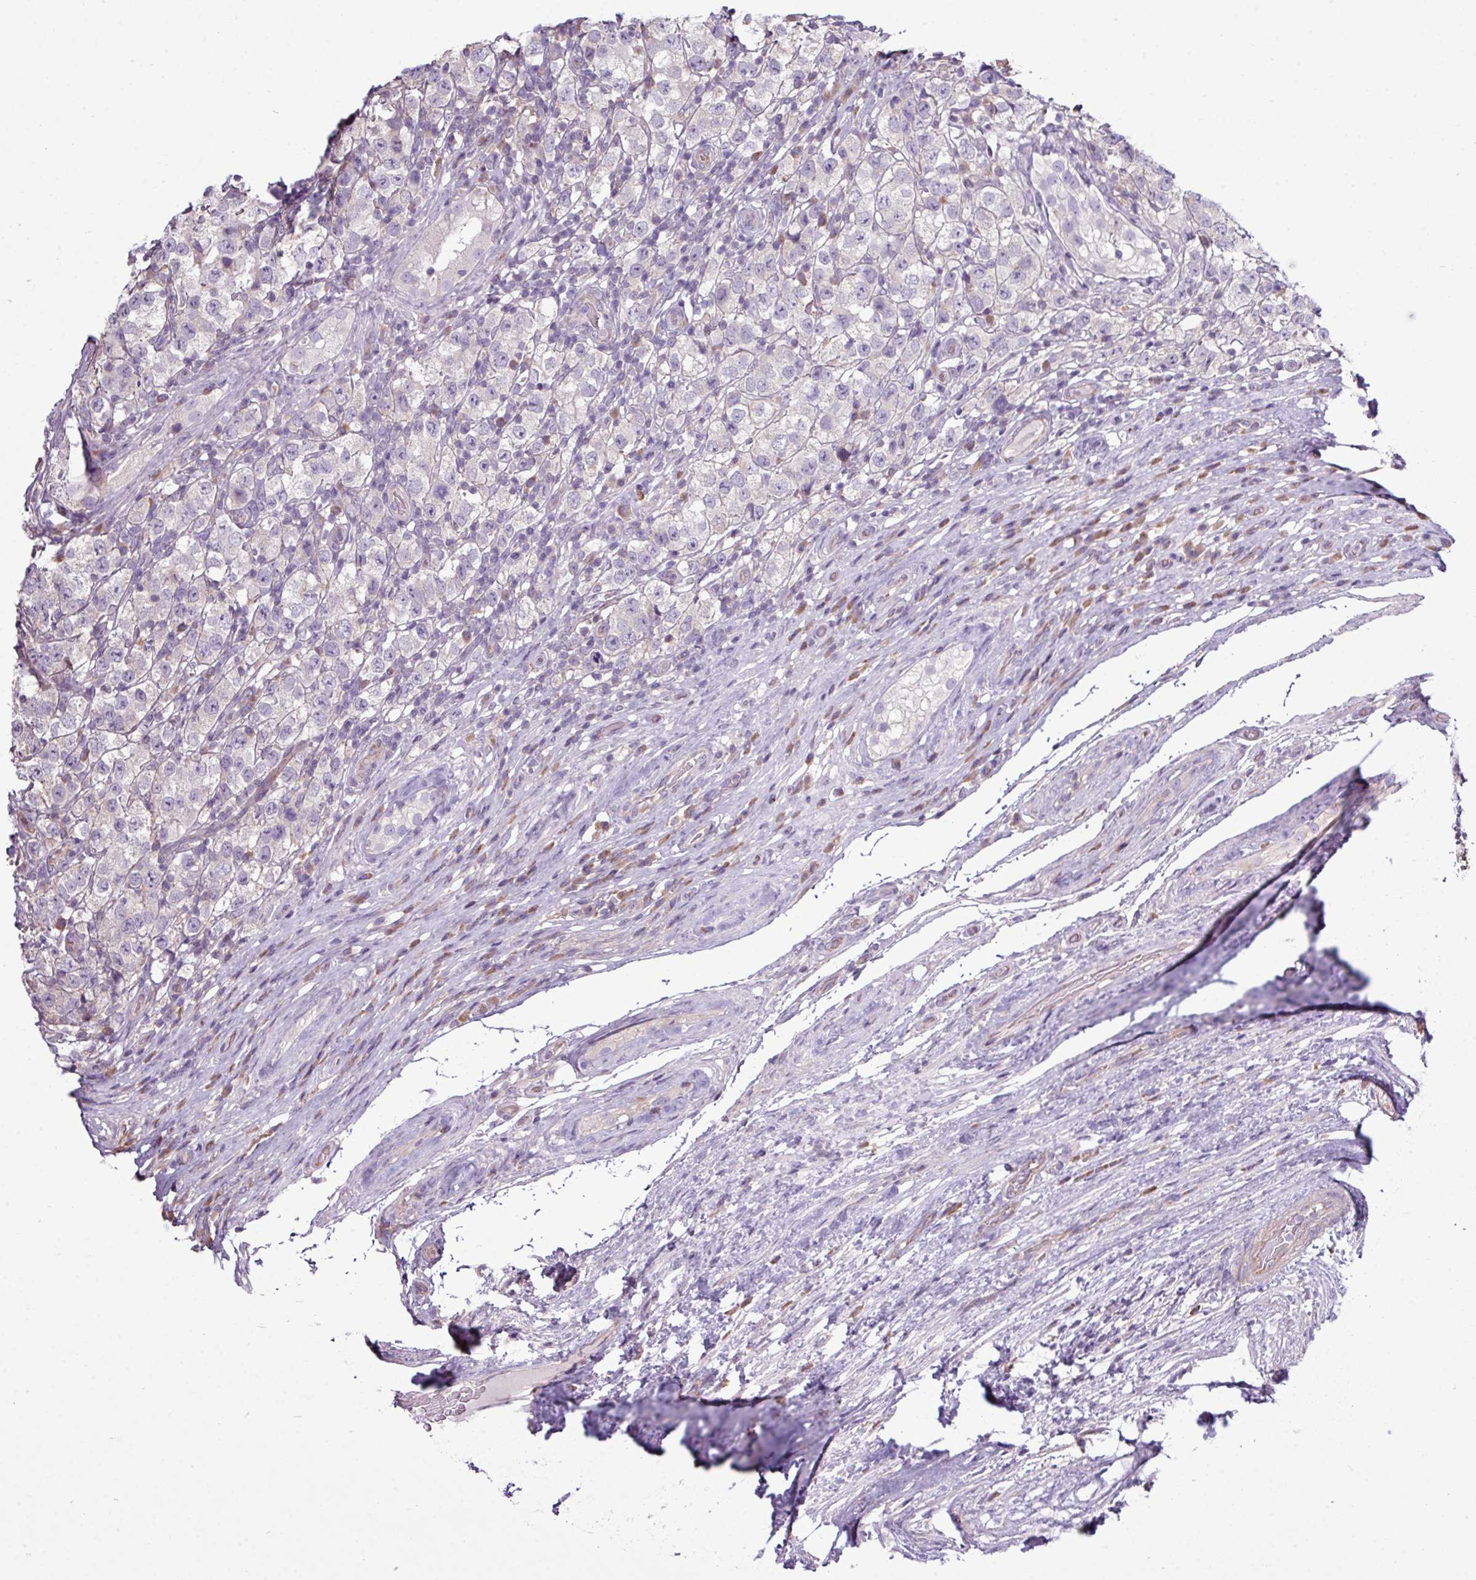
{"staining": {"intensity": "negative", "quantity": "none", "location": "none"}, "tissue": "testis cancer", "cell_type": "Tumor cells", "image_type": "cancer", "snomed": [{"axis": "morphology", "description": "Seminoma, NOS"}, {"axis": "morphology", "description": "Carcinoma, Embryonal, NOS"}, {"axis": "topography", "description": "Testis"}], "caption": "This histopathology image is of embryonal carcinoma (testis) stained with immunohistochemistry (IHC) to label a protein in brown with the nuclei are counter-stained blue. There is no expression in tumor cells. (DAB (3,3'-diaminobenzidine) immunohistochemistry (IHC) with hematoxylin counter stain).", "gene": "AGAP5", "patient": {"sex": "male", "age": 41}}